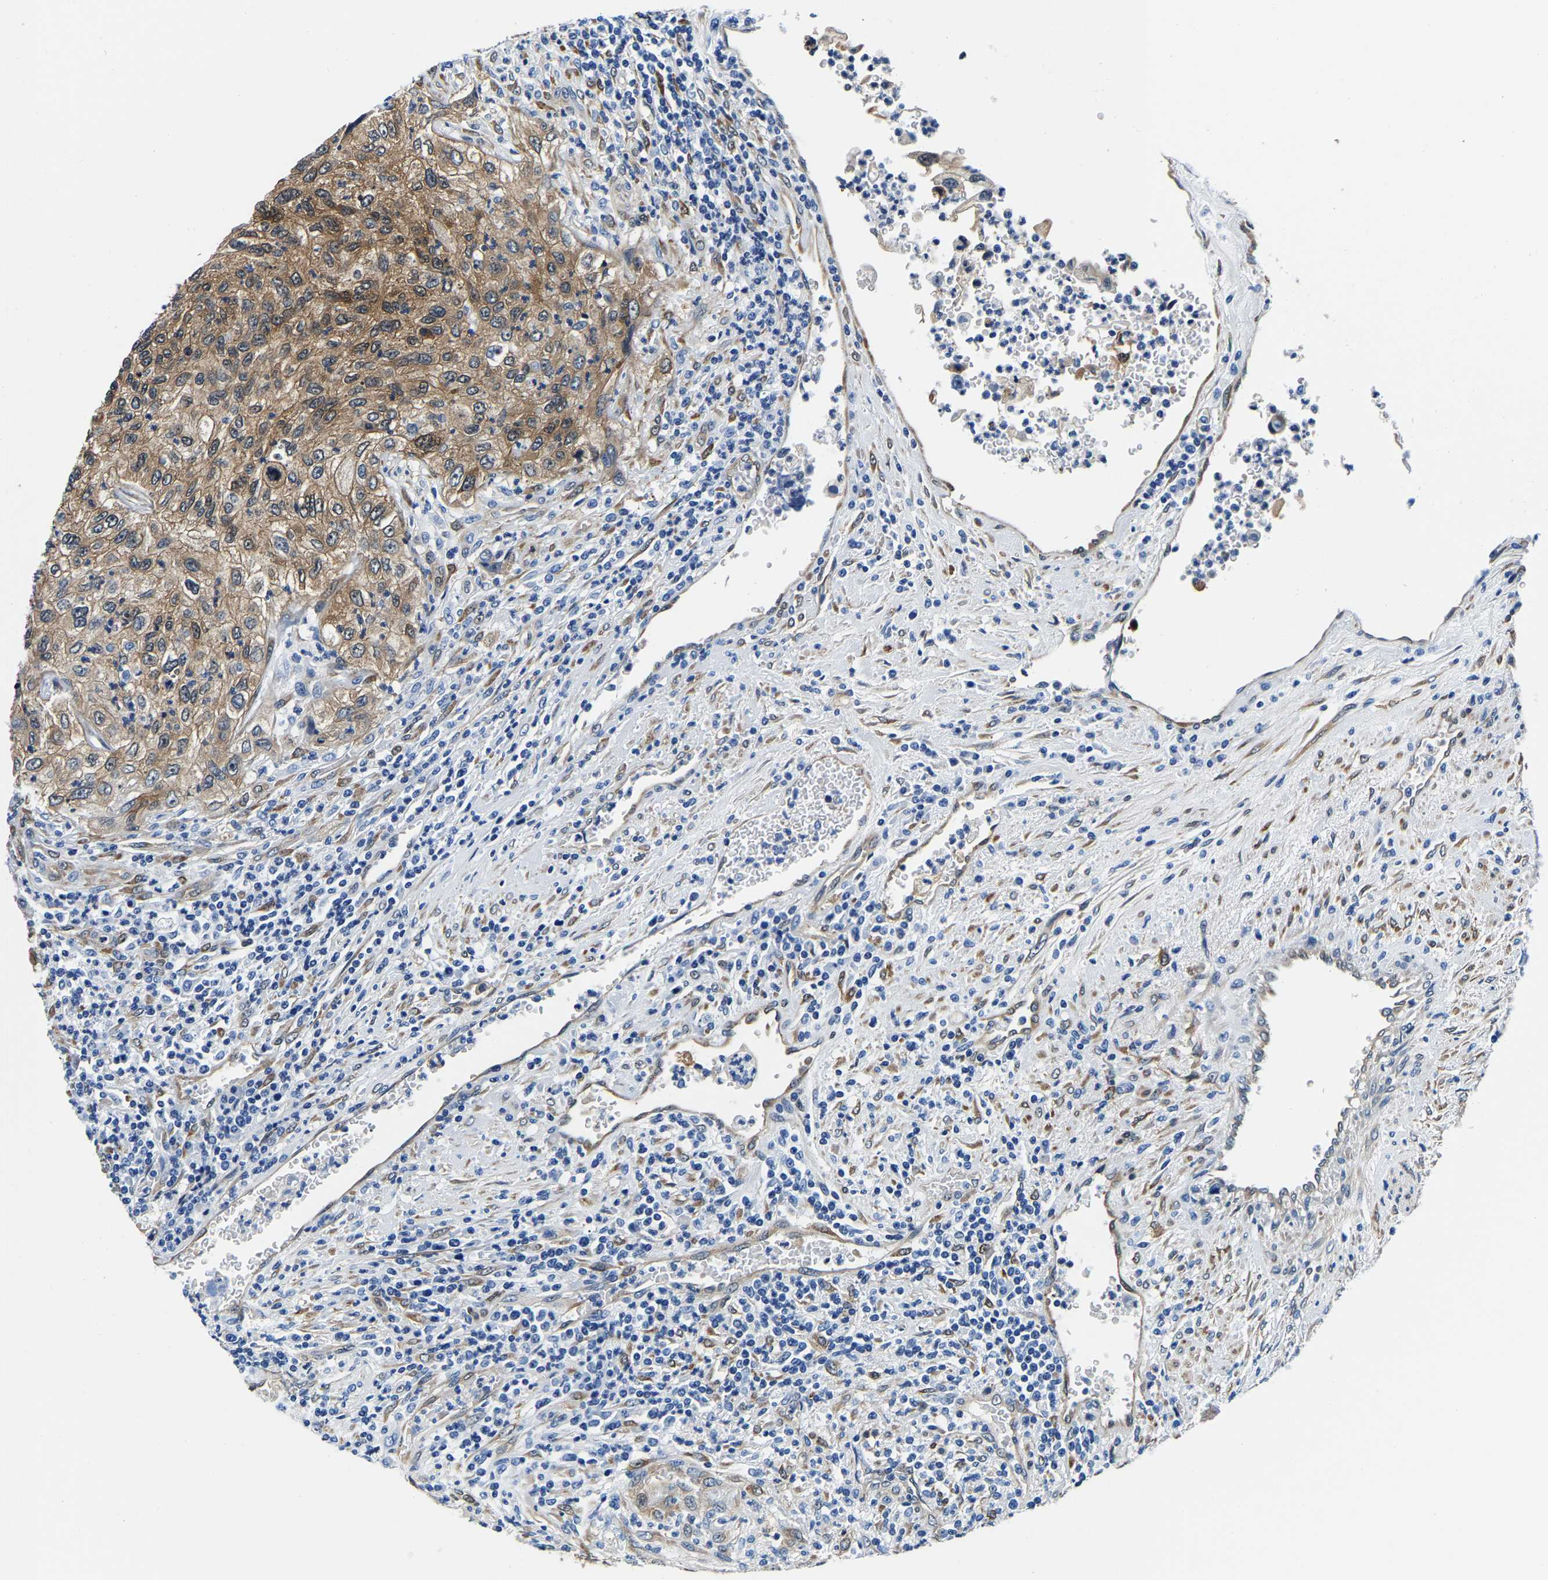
{"staining": {"intensity": "moderate", "quantity": ">75%", "location": "cytoplasmic/membranous"}, "tissue": "urothelial cancer", "cell_type": "Tumor cells", "image_type": "cancer", "snomed": [{"axis": "morphology", "description": "Urothelial carcinoma, High grade"}, {"axis": "topography", "description": "Urinary bladder"}], "caption": "Immunohistochemical staining of human urothelial carcinoma (high-grade) demonstrates medium levels of moderate cytoplasmic/membranous expression in approximately >75% of tumor cells. The protein is stained brown, and the nuclei are stained in blue (DAB (3,3'-diaminobenzidine) IHC with brightfield microscopy, high magnification).", "gene": "S100A13", "patient": {"sex": "female", "age": 60}}